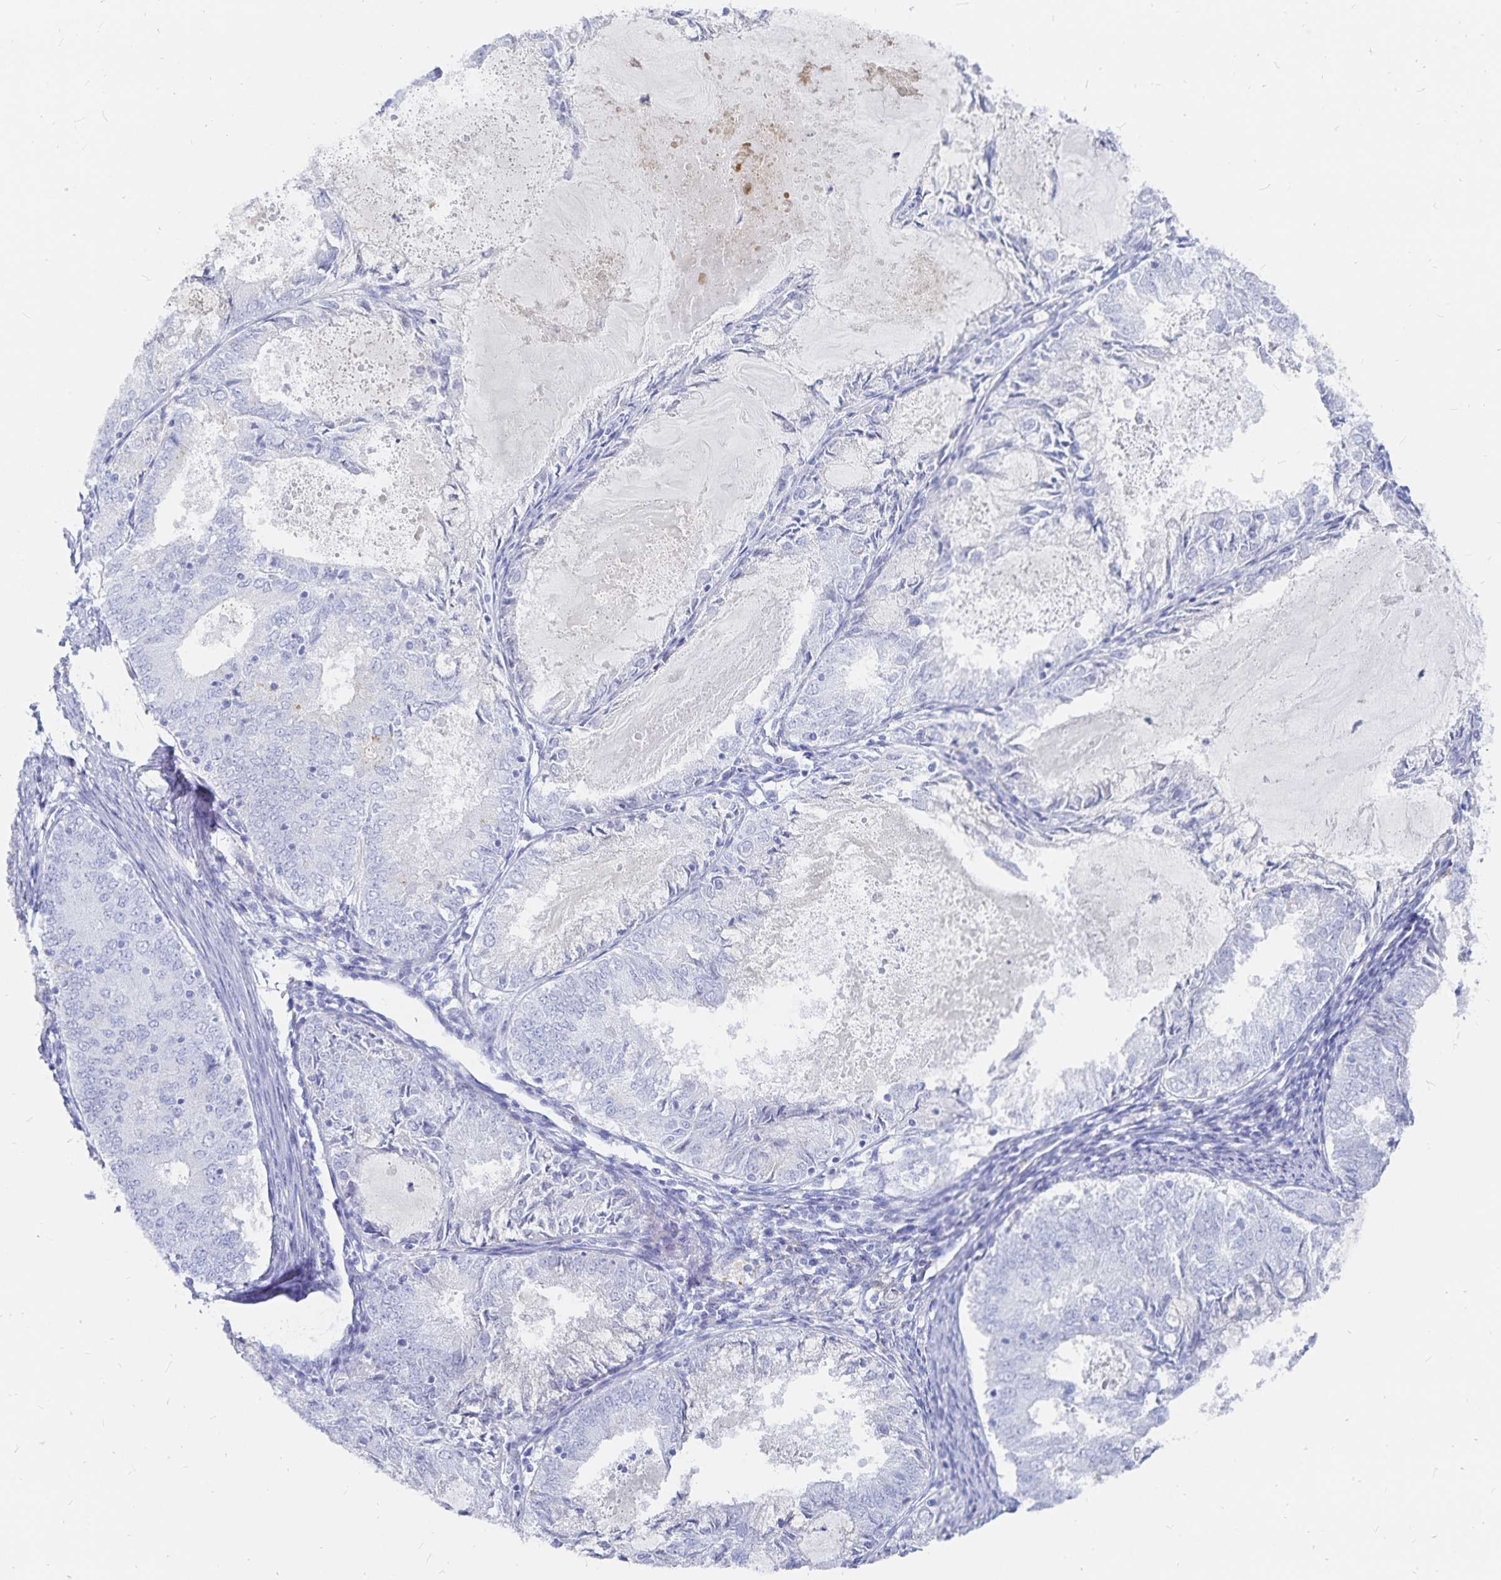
{"staining": {"intensity": "negative", "quantity": "none", "location": "none"}, "tissue": "endometrial cancer", "cell_type": "Tumor cells", "image_type": "cancer", "snomed": [{"axis": "morphology", "description": "Adenocarcinoma, NOS"}, {"axis": "topography", "description": "Endometrium"}], "caption": "Tumor cells show no significant expression in endometrial cancer.", "gene": "INSL5", "patient": {"sex": "female", "age": 57}}